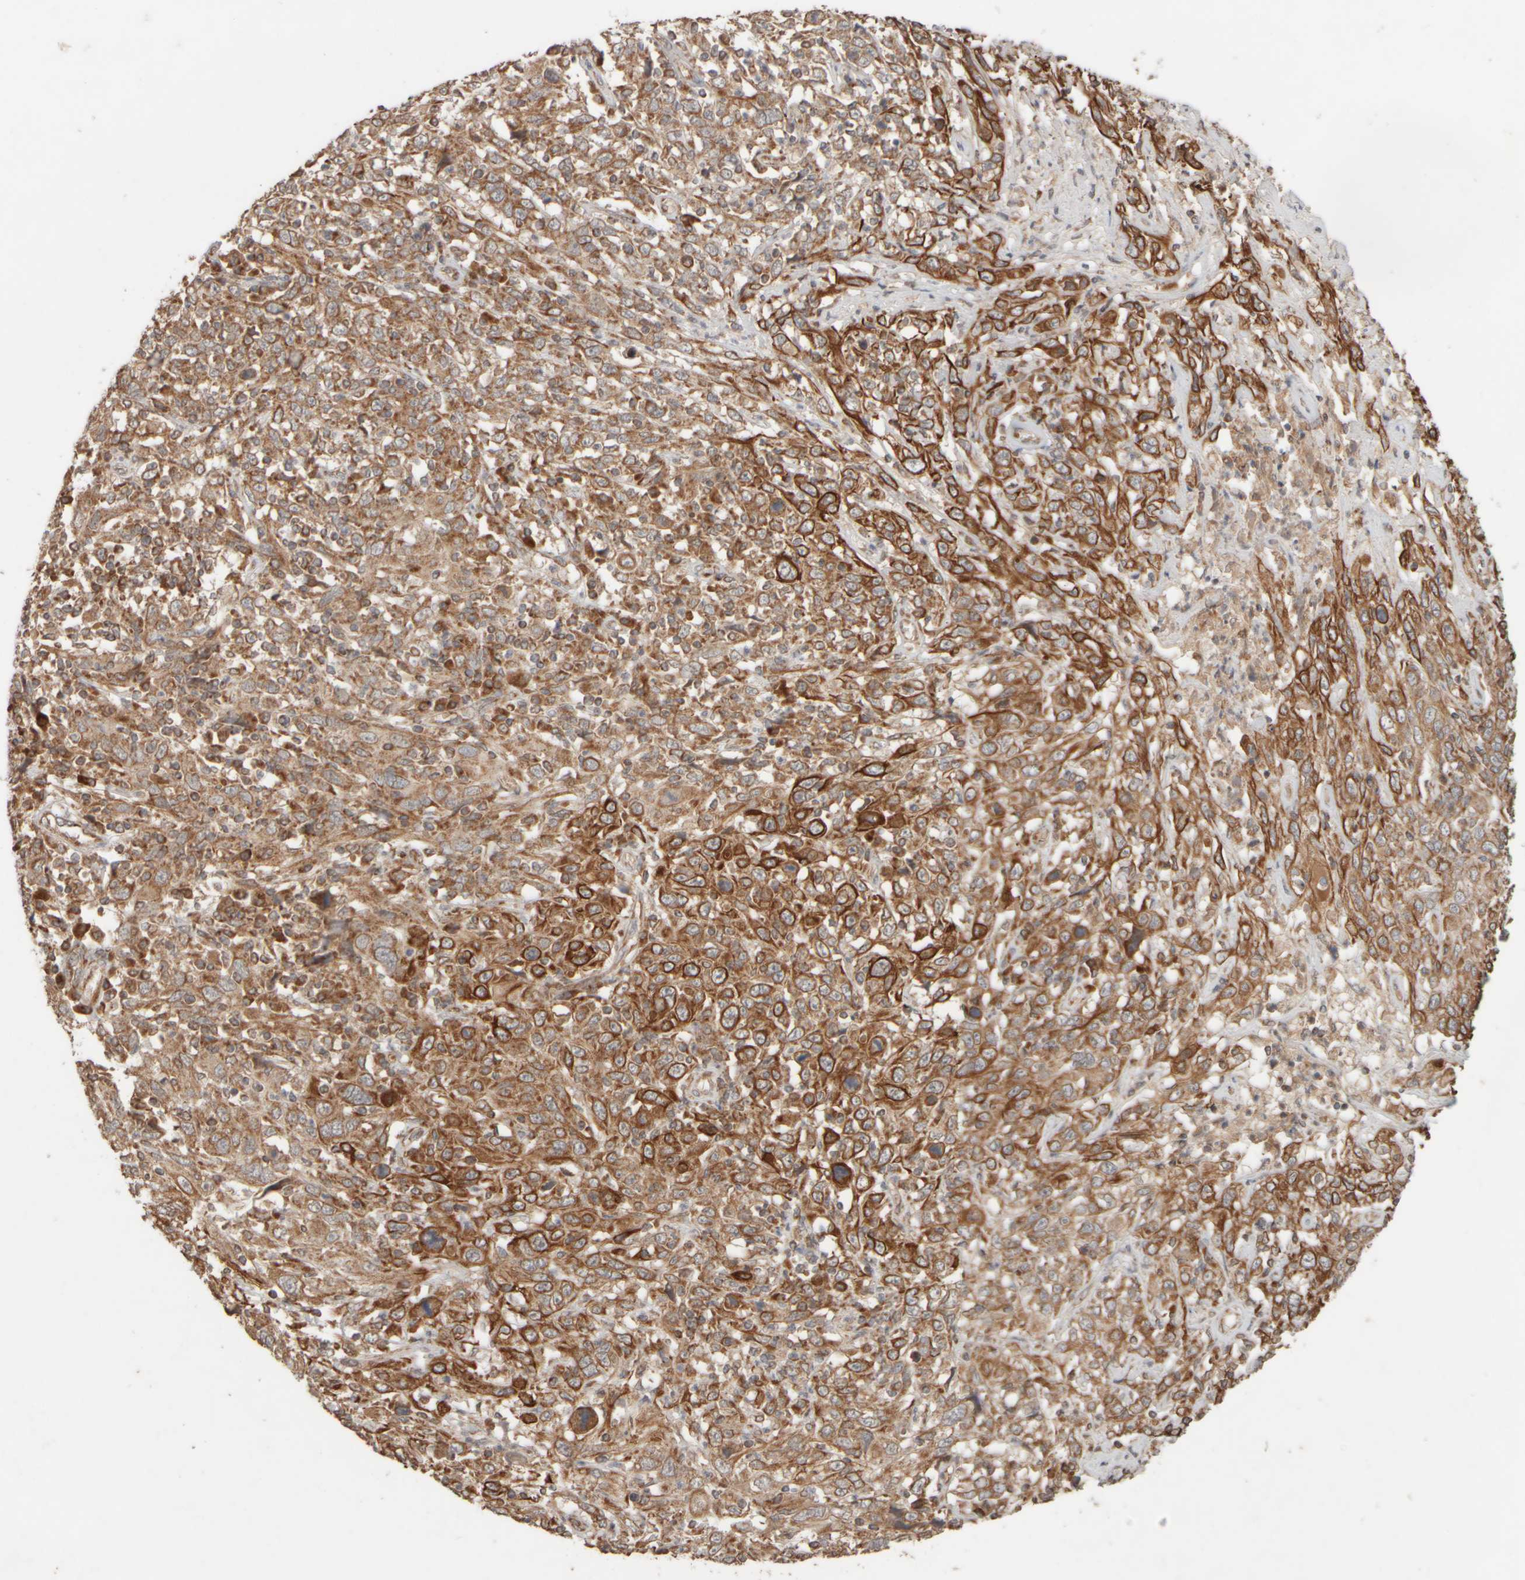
{"staining": {"intensity": "strong", "quantity": ">75%", "location": "cytoplasmic/membranous"}, "tissue": "cervical cancer", "cell_type": "Tumor cells", "image_type": "cancer", "snomed": [{"axis": "morphology", "description": "Squamous cell carcinoma, NOS"}, {"axis": "topography", "description": "Cervix"}], "caption": "Cervical cancer (squamous cell carcinoma) stained for a protein (brown) demonstrates strong cytoplasmic/membranous positive expression in approximately >75% of tumor cells.", "gene": "EIF2B3", "patient": {"sex": "female", "age": 46}}